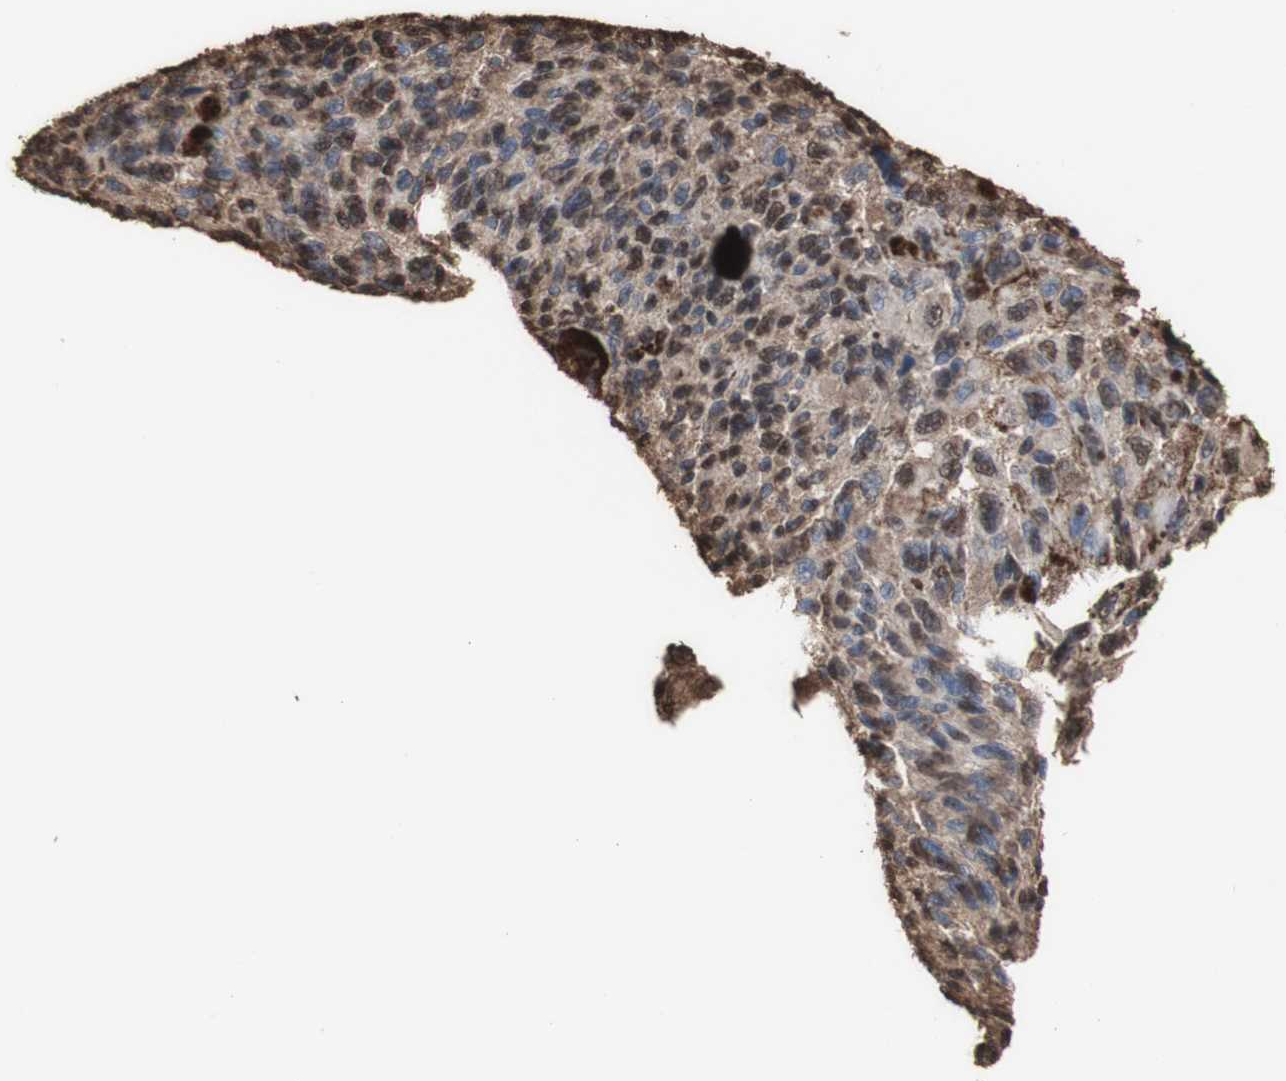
{"staining": {"intensity": "strong", "quantity": "25%-75%", "location": "cytoplasmic/membranous,nuclear"}, "tissue": "melanoma", "cell_type": "Tumor cells", "image_type": "cancer", "snomed": [{"axis": "morphology", "description": "Malignant melanoma, NOS"}, {"axis": "topography", "description": "Skin"}], "caption": "A brown stain labels strong cytoplasmic/membranous and nuclear staining of a protein in melanoma tumor cells.", "gene": "PIDD1", "patient": {"sex": "female", "age": 73}}